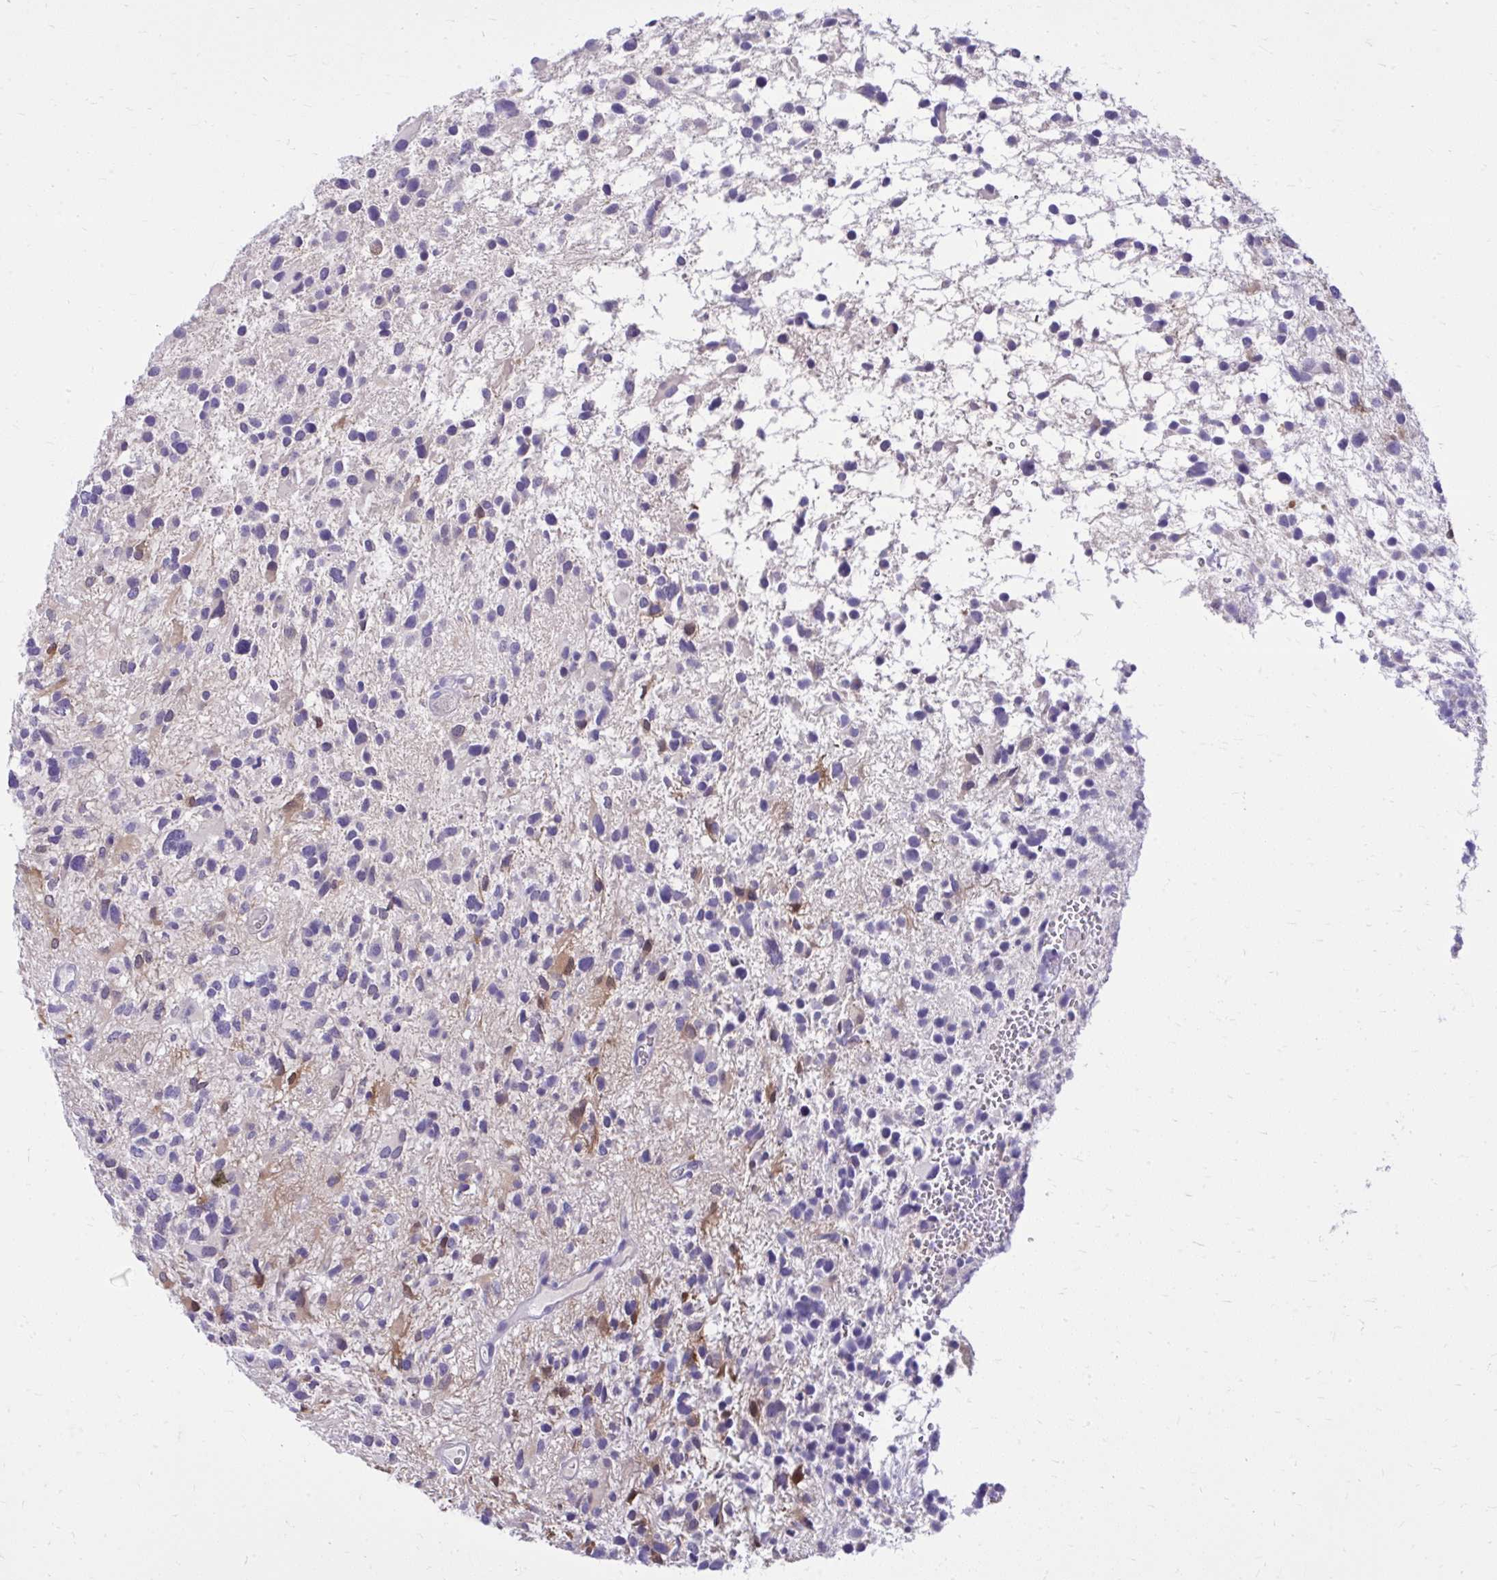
{"staining": {"intensity": "moderate", "quantity": "<25%", "location": "cytoplasmic/membranous"}, "tissue": "glioma", "cell_type": "Tumor cells", "image_type": "cancer", "snomed": [{"axis": "morphology", "description": "Glioma, malignant, High grade"}, {"axis": "topography", "description": "Brain"}], "caption": "Glioma tissue reveals moderate cytoplasmic/membranous expression in about <25% of tumor cells, visualized by immunohistochemistry.", "gene": "NNMT", "patient": {"sex": "female", "age": 11}}